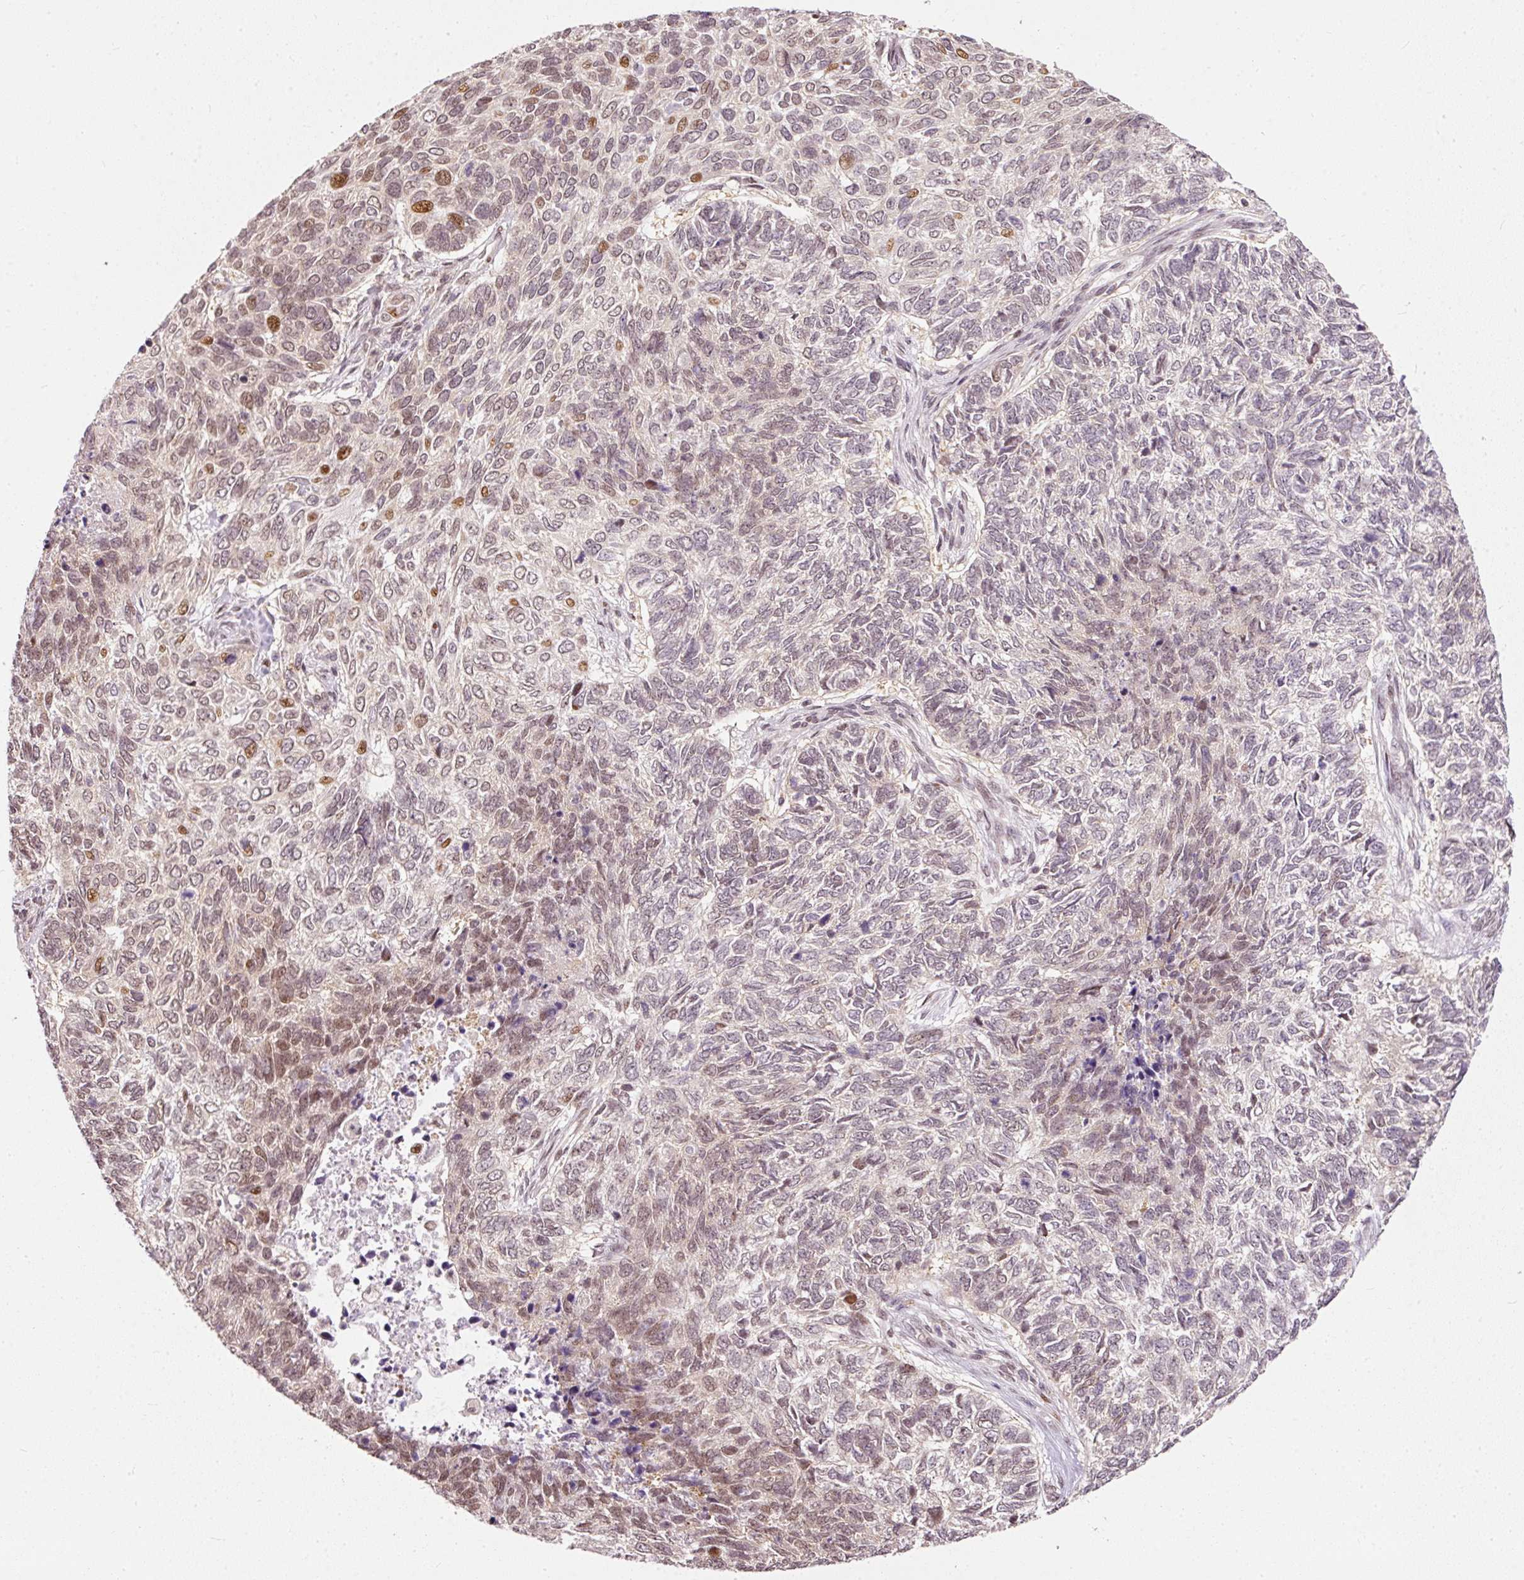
{"staining": {"intensity": "moderate", "quantity": "<25%", "location": "nuclear"}, "tissue": "skin cancer", "cell_type": "Tumor cells", "image_type": "cancer", "snomed": [{"axis": "morphology", "description": "Basal cell carcinoma"}, {"axis": "topography", "description": "Skin"}], "caption": "High-magnification brightfield microscopy of skin cancer (basal cell carcinoma) stained with DAB (3,3'-diaminobenzidine) (brown) and counterstained with hematoxylin (blue). tumor cells exhibit moderate nuclear positivity is seen in approximately<25% of cells. The protein is stained brown, and the nuclei are stained in blue (DAB (3,3'-diaminobenzidine) IHC with brightfield microscopy, high magnification).", "gene": "ZNF778", "patient": {"sex": "female", "age": 65}}